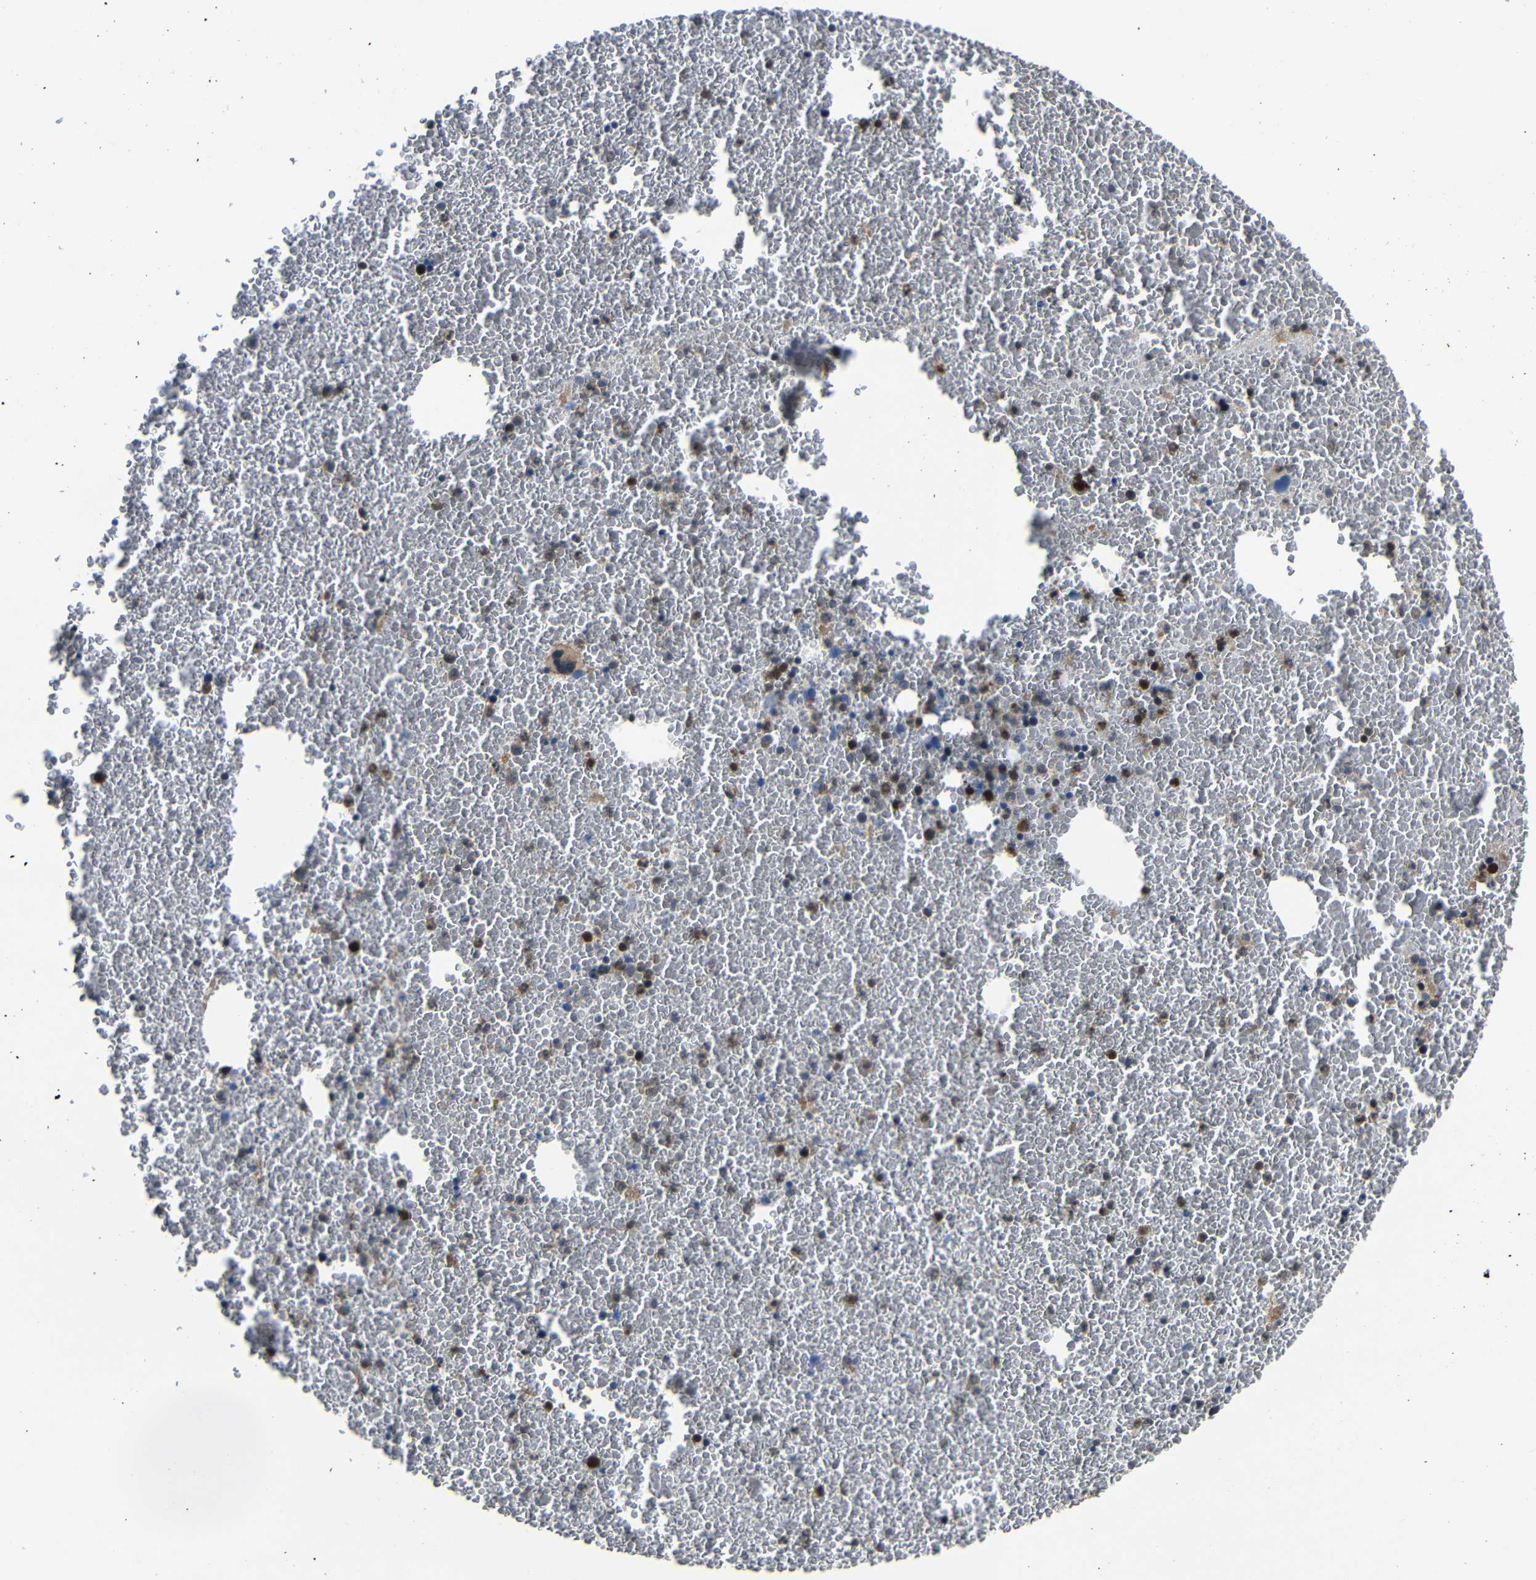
{"staining": {"intensity": "moderate", "quantity": ">75%", "location": "cytoplasmic/membranous"}, "tissue": "bone marrow", "cell_type": "Hematopoietic cells", "image_type": "normal", "snomed": [{"axis": "morphology", "description": "Normal tissue, NOS"}, {"axis": "morphology", "description": "Inflammation, NOS"}, {"axis": "topography", "description": "Bone marrow"}], "caption": "A brown stain shows moderate cytoplasmic/membranous positivity of a protein in hematopoietic cells of normal bone marrow.", "gene": "SNN", "patient": {"sex": "male", "age": 47}}